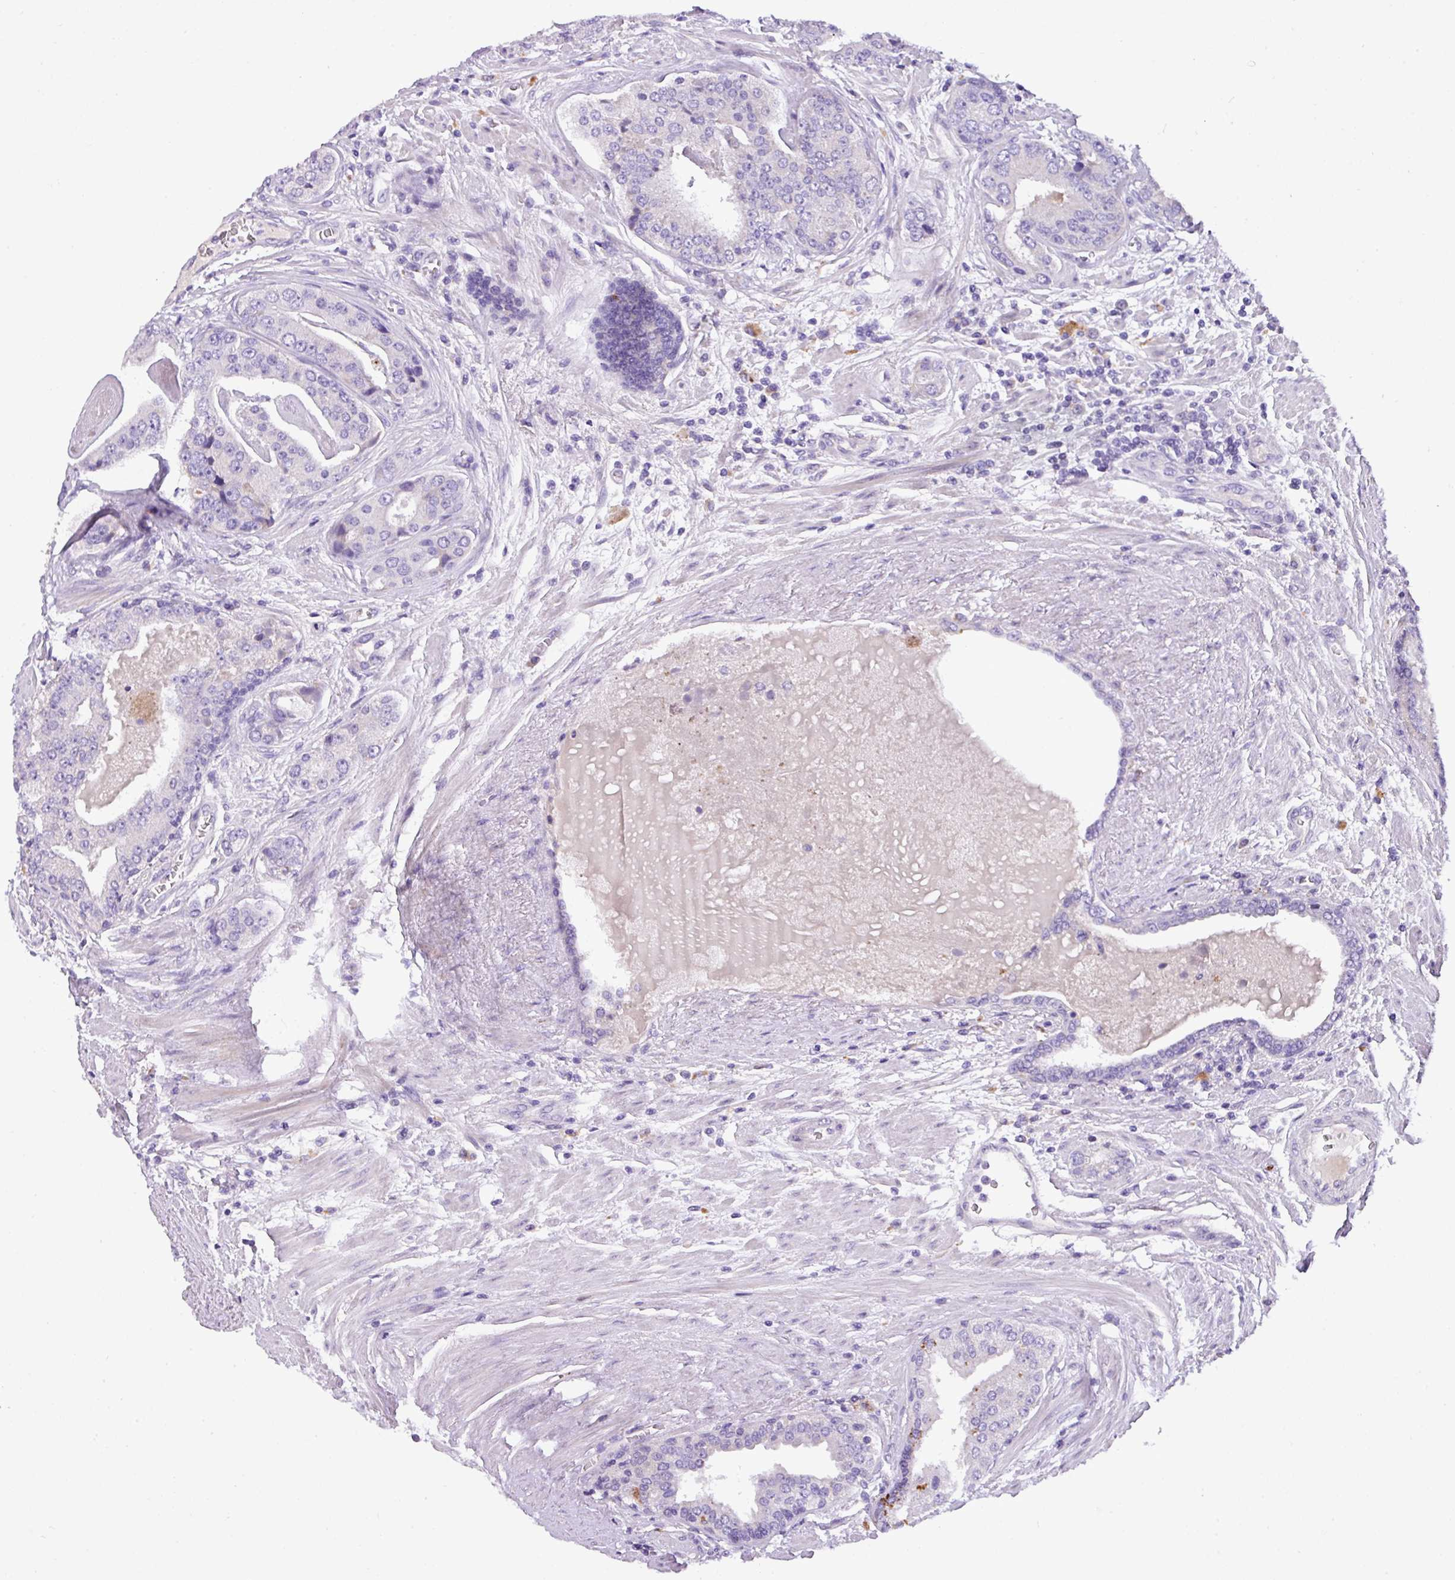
{"staining": {"intensity": "negative", "quantity": "none", "location": "none"}, "tissue": "prostate cancer", "cell_type": "Tumor cells", "image_type": "cancer", "snomed": [{"axis": "morphology", "description": "Adenocarcinoma, High grade"}, {"axis": "topography", "description": "Prostate"}], "caption": "The photomicrograph reveals no staining of tumor cells in adenocarcinoma (high-grade) (prostate).", "gene": "ANXA2R", "patient": {"sex": "male", "age": 71}}